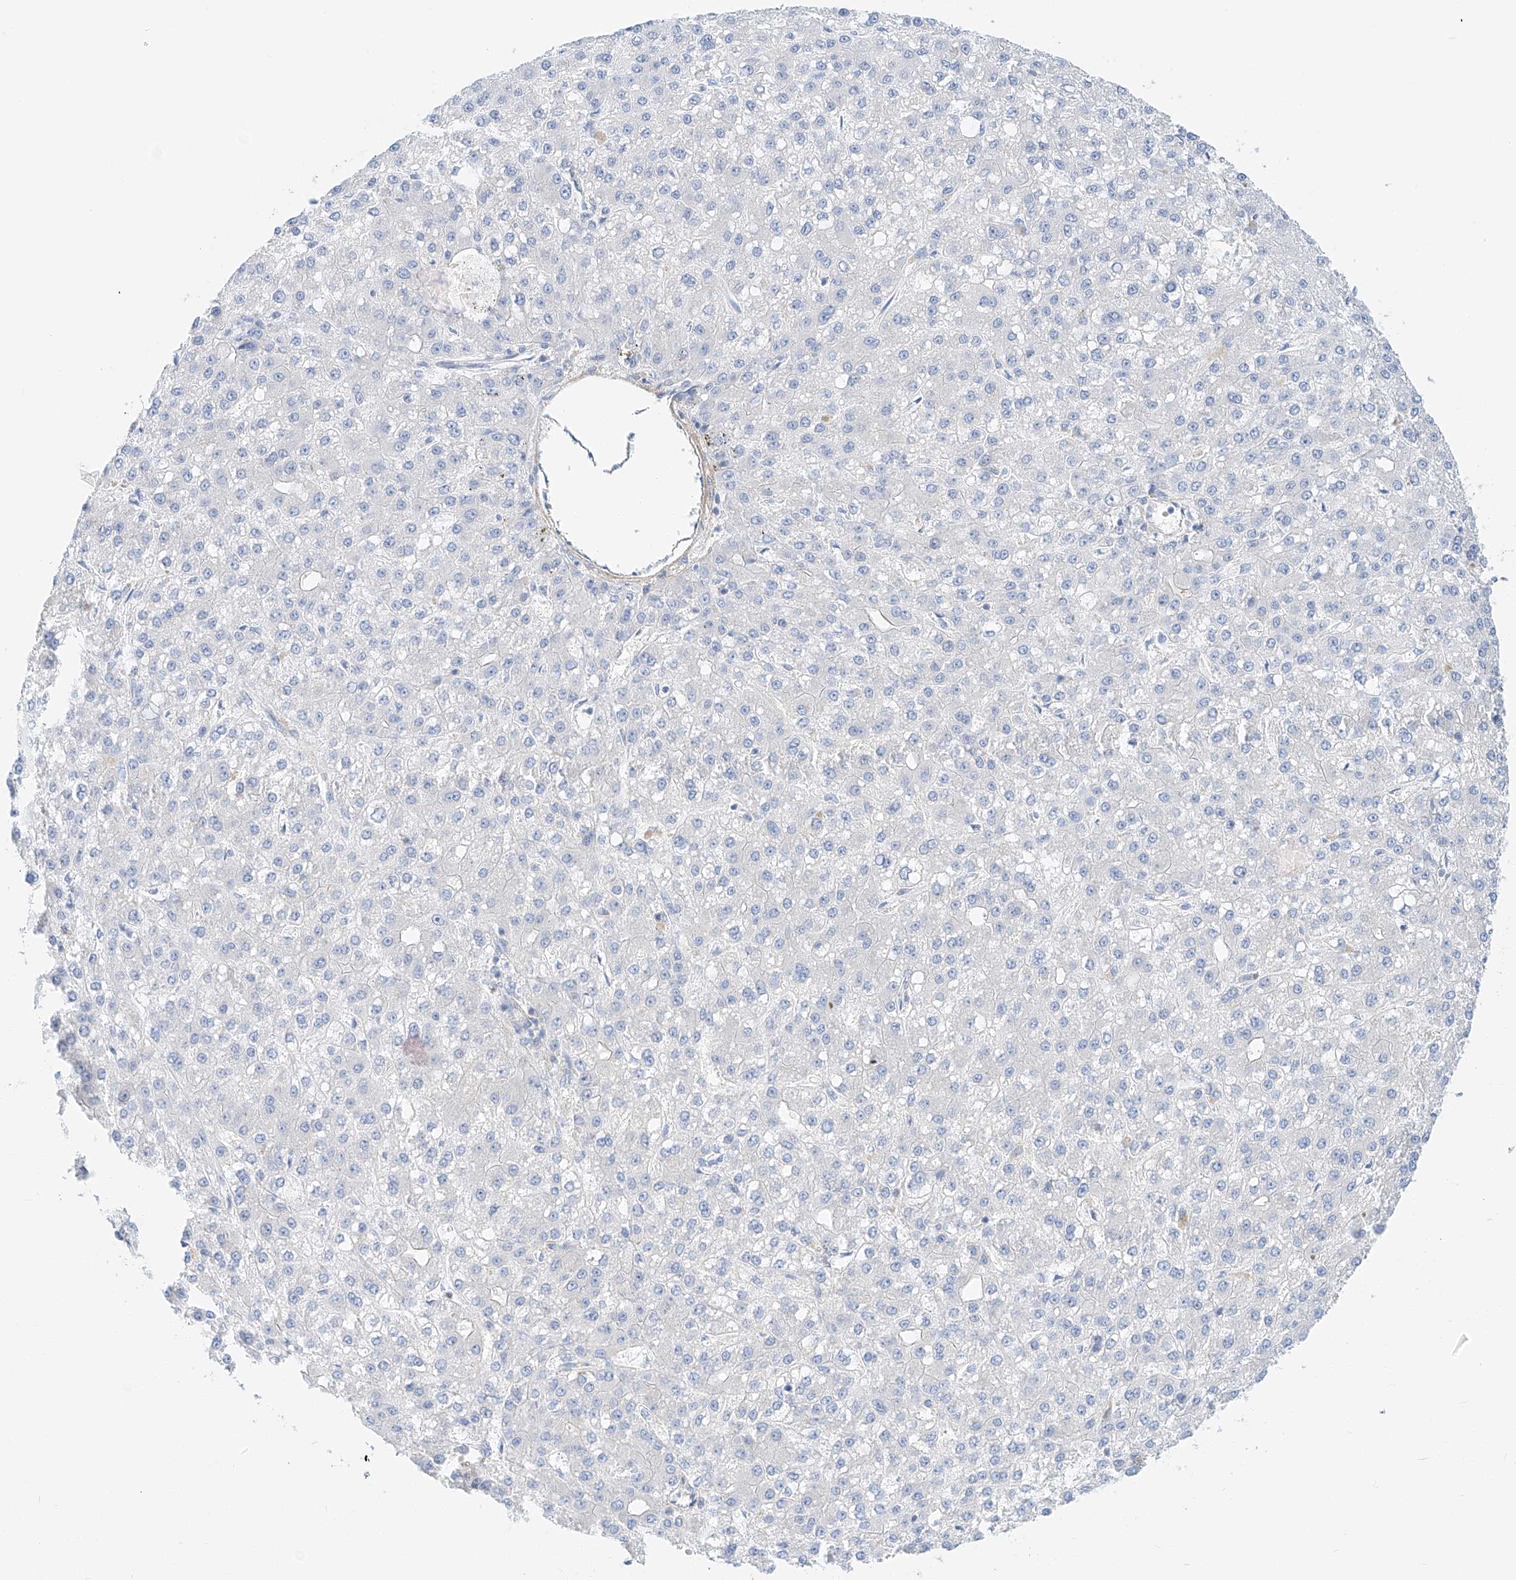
{"staining": {"intensity": "negative", "quantity": "none", "location": "none"}, "tissue": "liver cancer", "cell_type": "Tumor cells", "image_type": "cancer", "snomed": [{"axis": "morphology", "description": "Carcinoma, Hepatocellular, NOS"}, {"axis": "topography", "description": "Liver"}], "caption": "Tumor cells show no significant protein staining in liver cancer.", "gene": "MINDY4", "patient": {"sex": "male", "age": 67}}